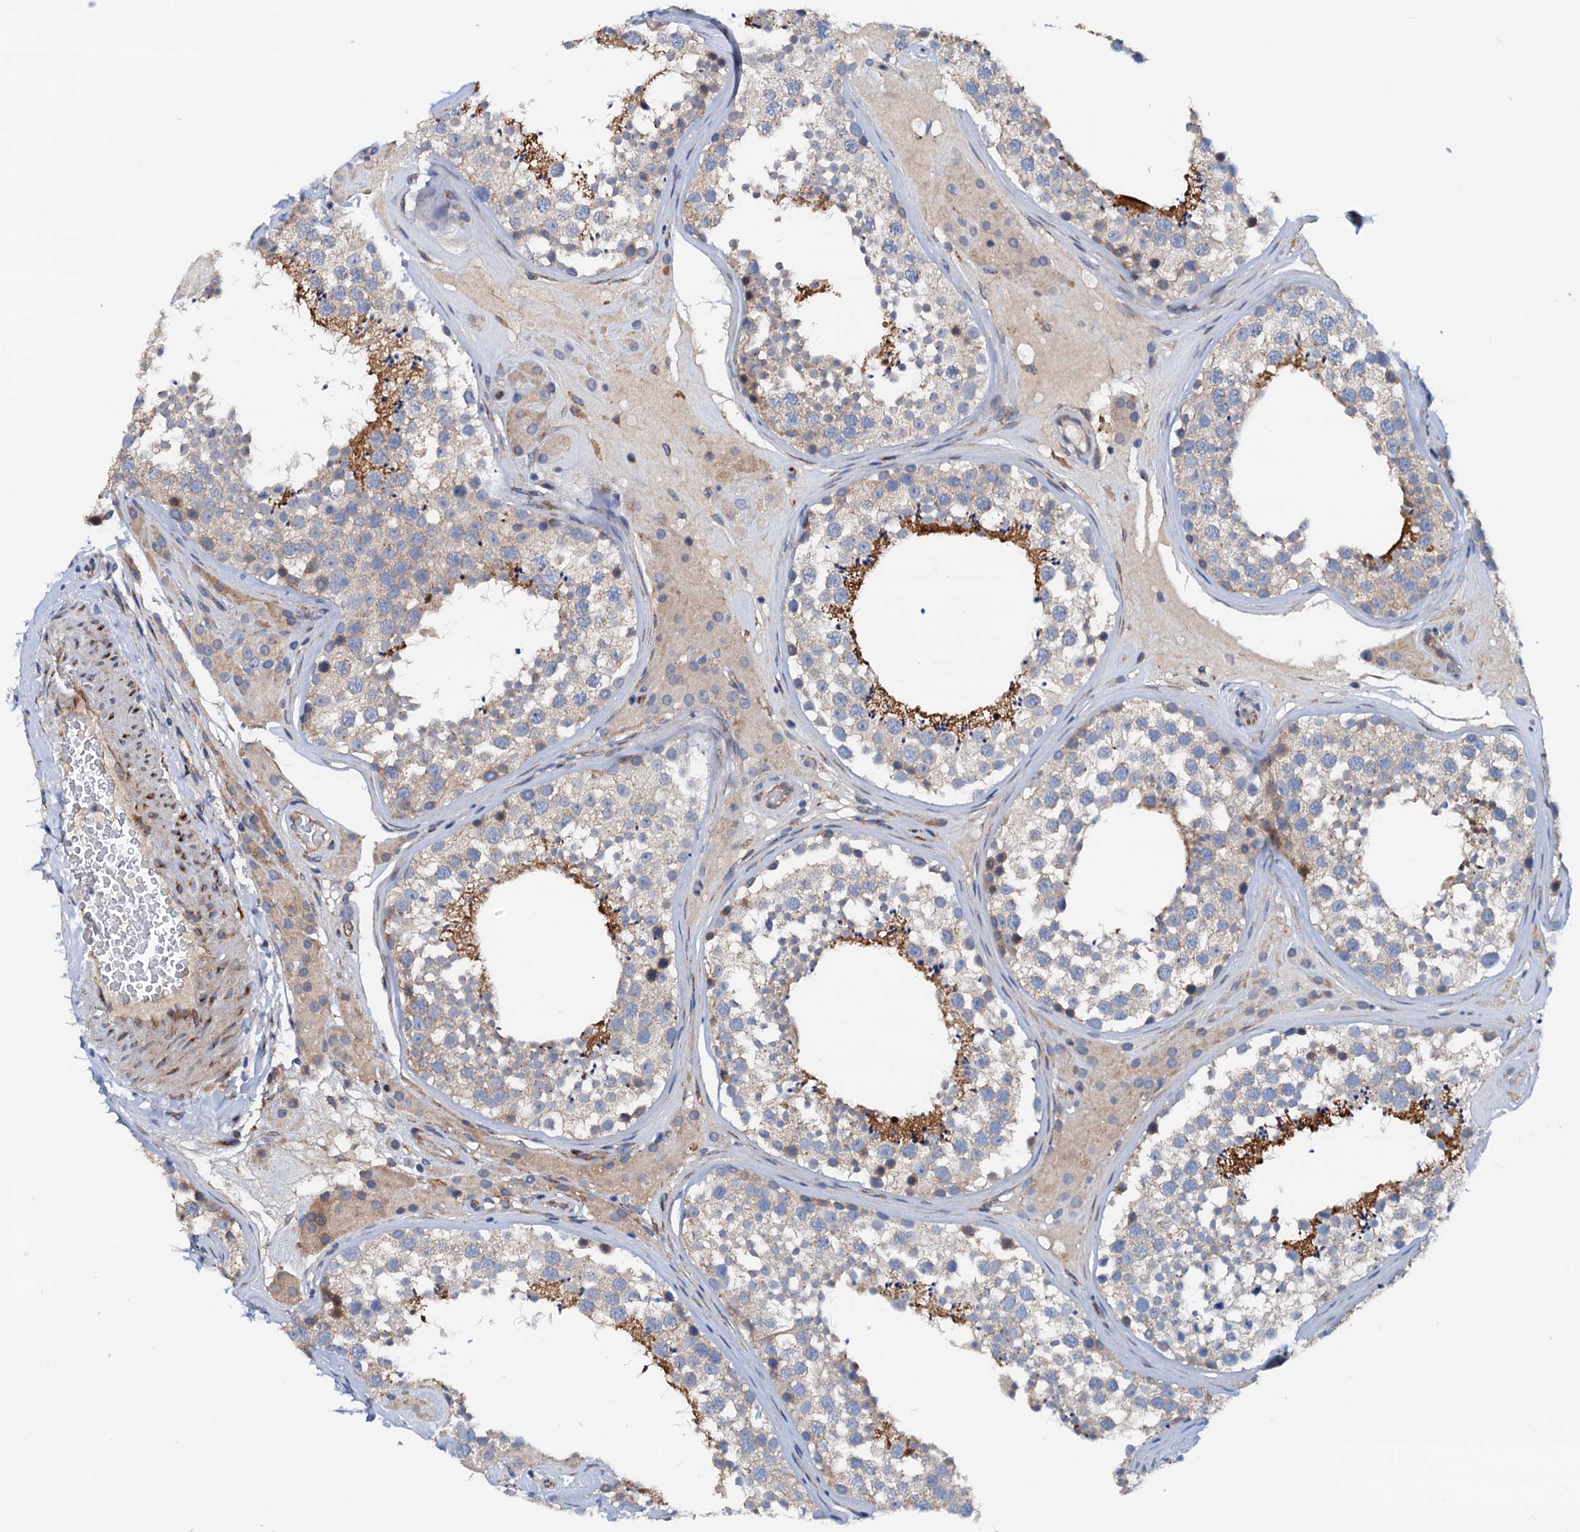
{"staining": {"intensity": "strong", "quantity": "<25%", "location": "cytoplasmic/membranous"}, "tissue": "testis", "cell_type": "Cells in seminiferous ducts", "image_type": "normal", "snomed": [{"axis": "morphology", "description": "Normal tissue, NOS"}, {"axis": "topography", "description": "Testis"}], "caption": "High-magnification brightfield microscopy of unremarkable testis stained with DAB (brown) and counterstained with hematoxylin (blue). cells in seminiferous ducts exhibit strong cytoplasmic/membranous positivity is seen in approximately<25% of cells.", "gene": "RASSF9", "patient": {"sex": "male", "age": 46}}